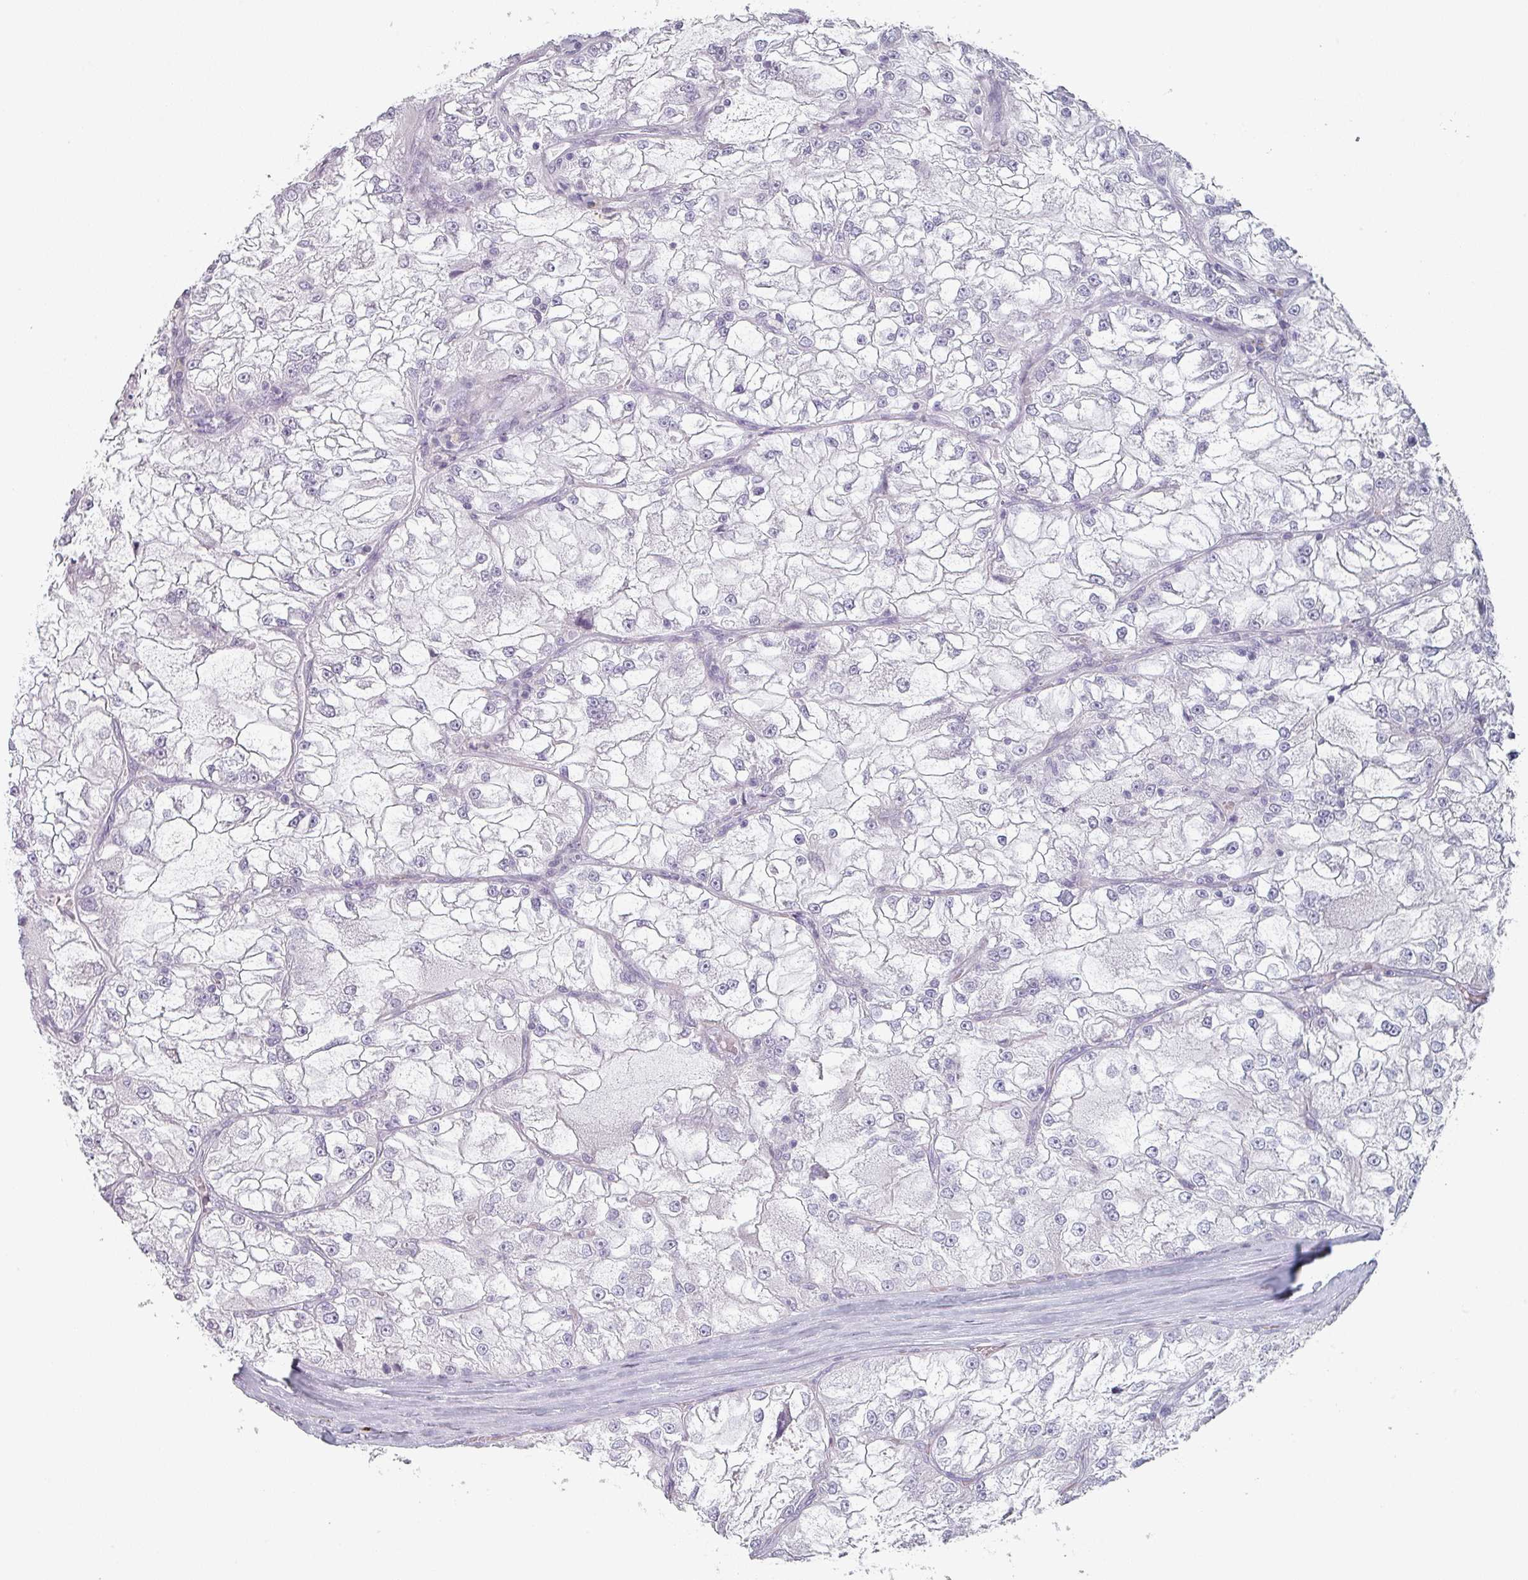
{"staining": {"intensity": "negative", "quantity": "none", "location": "none"}, "tissue": "renal cancer", "cell_type": "Tumor cells", "image_type": "cancer", "snomed": [{"axis": "morphology", "description": "Adenocarcinoma, NOS"}, {"axis": "topography", "description": "Kidney"}], "caption": "IHC micrograph of human renal adenocarcinoma stained for a protein (brown), which displays no staining in tumor cells.", "gene": "SLC35G2", "patient": {"sex": "female", "age": 72}}